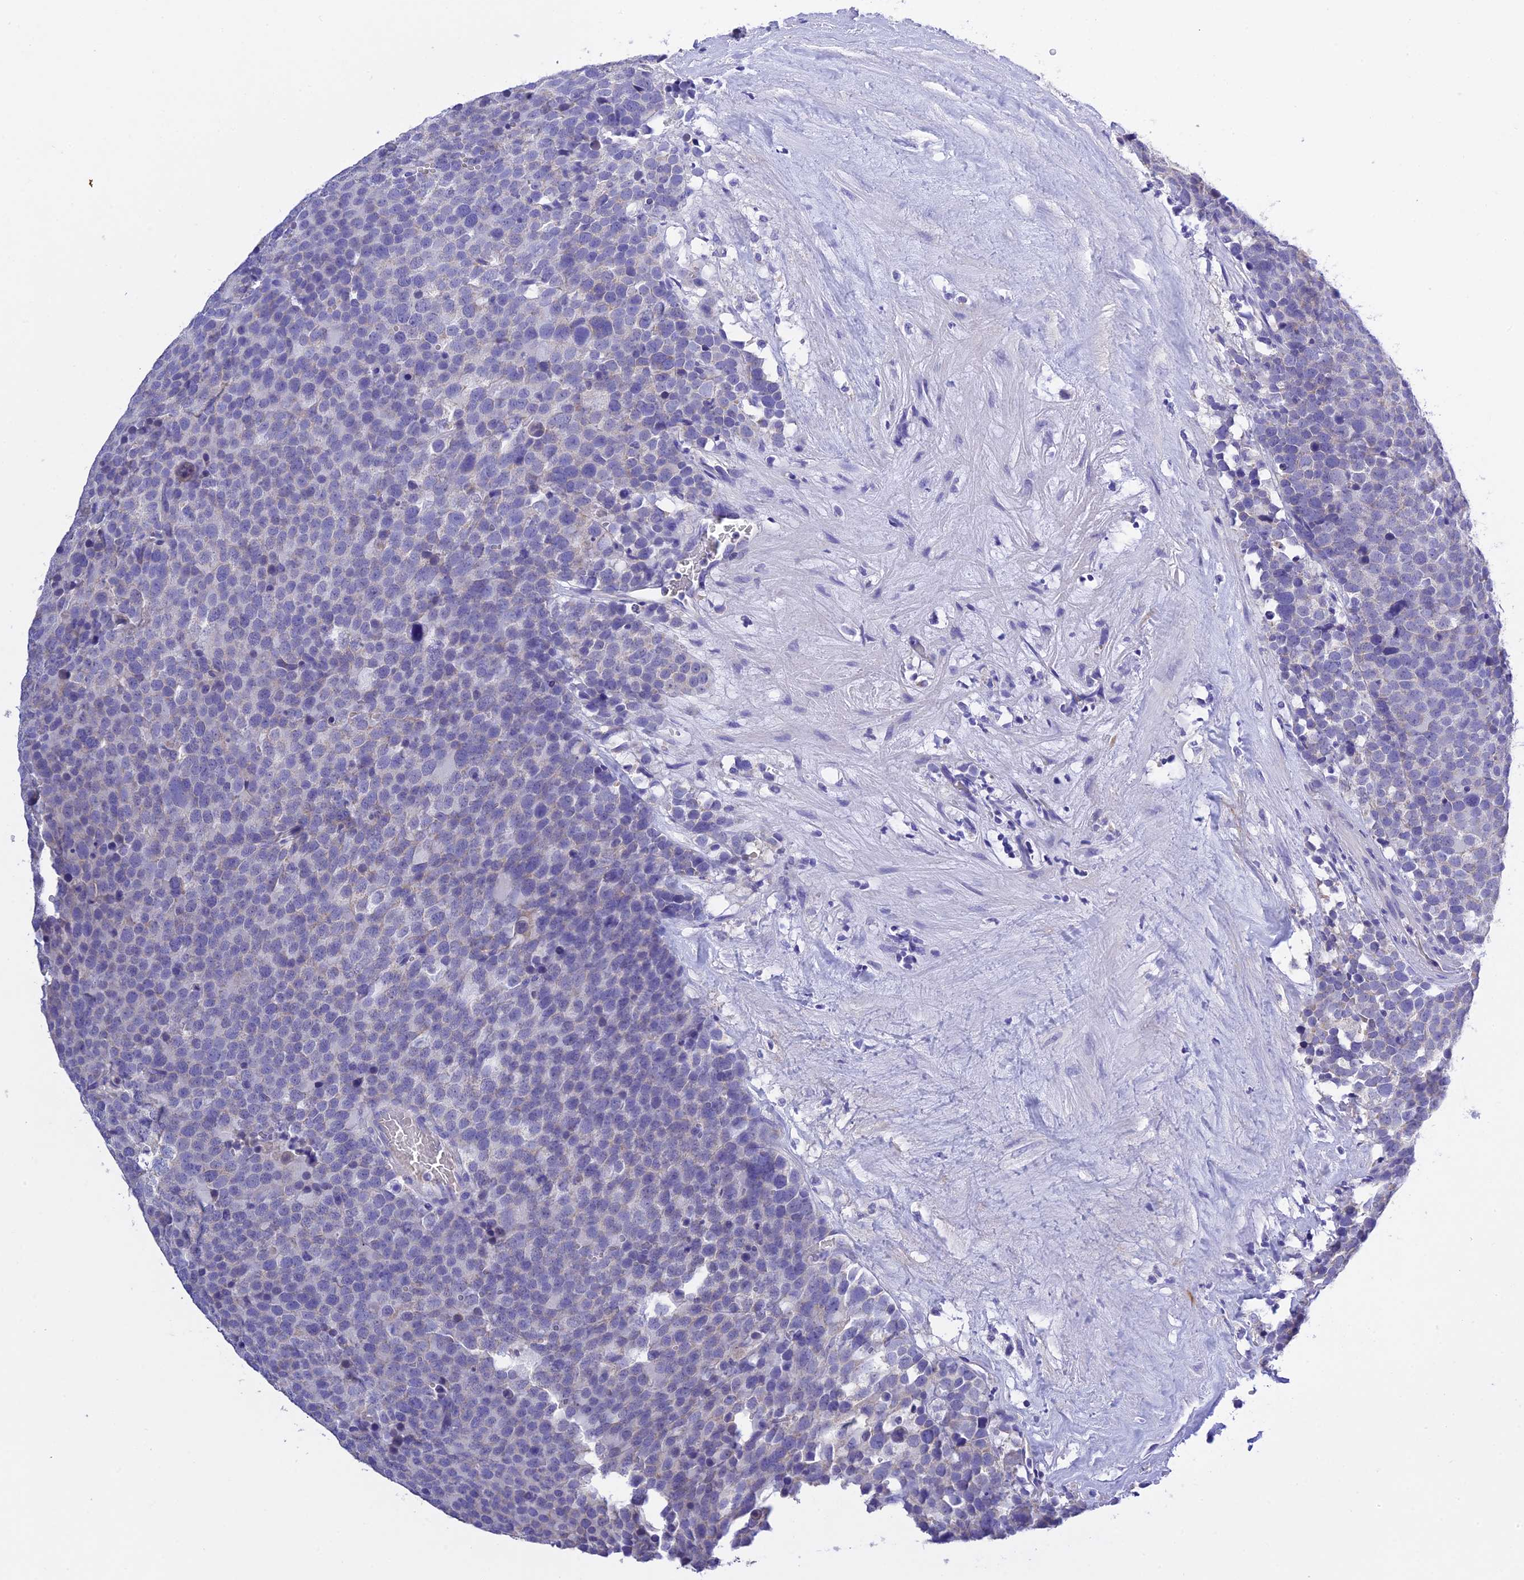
{"staining": {"intensity": "negative", "quantity": "none", "location": "none"}, "tissue": "testis cancer", "cell_type": "Tumor cells", "image_type": "cancer", "snomed": [{"axis": "morphology", "description": "Seminoma, NOS"}, {"axis": "topography", "description": "Testis"}], "caption": "Micrograph shows no protein staining in tumor cells of testis seminoma tissue.", "gene": "MS4A5", "patient": {"sex": "male", "age": 71}}